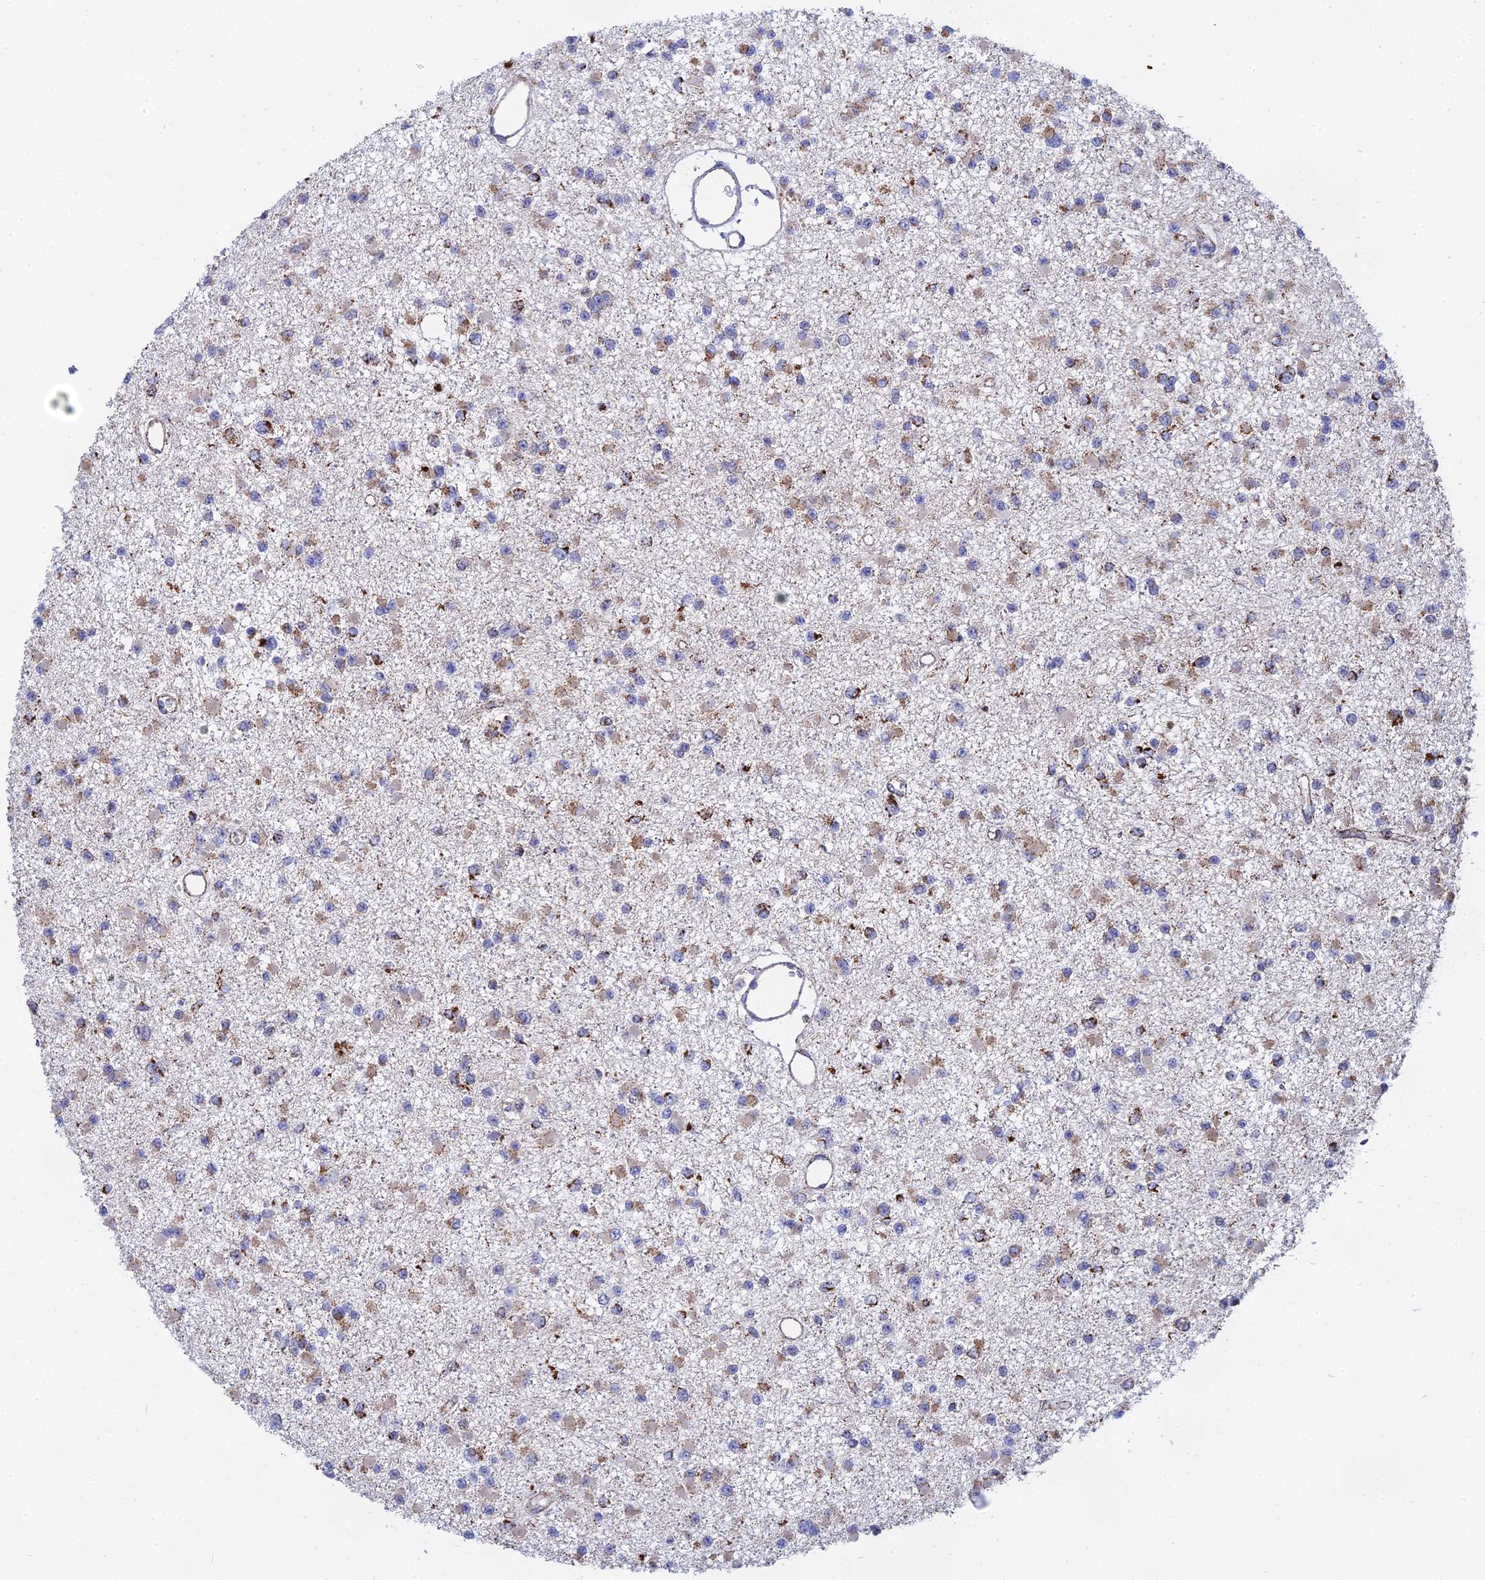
{"staining": {"intensity": "moderate", "quantity": "25%-75%", "location": "cytoplasmic/membranous"}, "tissue": "glioma", "cell_type": "Tumor cells", "image_type": "cancer", "snomed": [{"axis": "morphology", "description": "Glioma, malignant, Low grade"}, {"axis": "topography", "description": "Brain"}], "caption": "Immunohistochemical staining of glioma shows medium levels of moderate cytoplasmic/membranous protein staining in about 25%-75% of tumor cells.", "gene": "NDUFA5", "patient": {"sex": "female", "age": 22}}